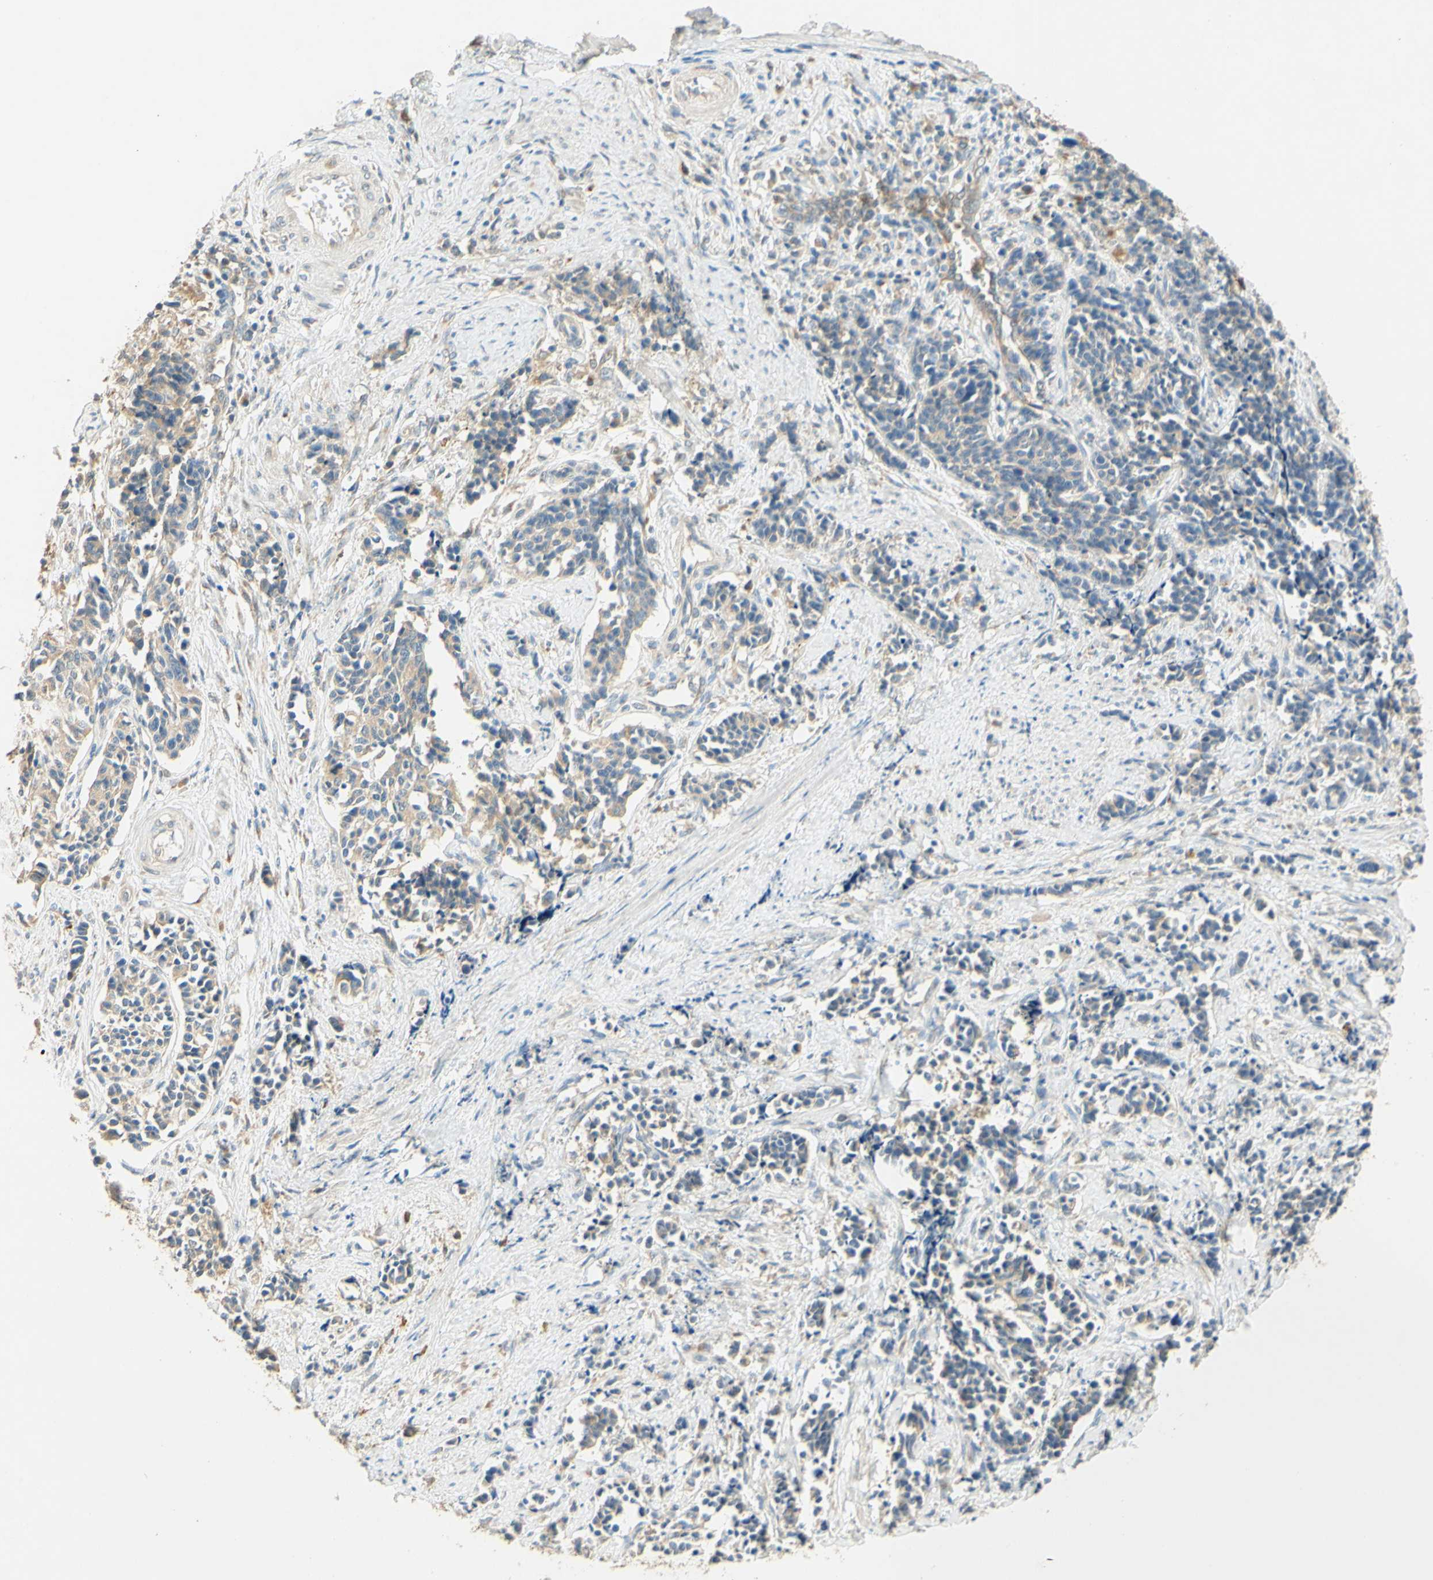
{"staining": {"intensity": "weak", "quantity": ">75%", "location": "cytoplasmic/membranous"}, "tissue": "cervical cancer", "cell_type": "Tumor cells", "image_type": "cancer", "snomed": [{"axis": "morphology", "description": "Normal tissue, NOS"}, {"axis": "morphology", "description": "Squamous cell carcinoma, NOS"}, {"axis": "topography", "description": "Cervix"}], "caption": "Cervical cancer (squamous cell carcinoma) was stained to show a protein in brown. There is low levels of weak cytoplasmic/membranous staining in about >75% of tumor cells.", "gene": "ENTREP2", "patient": {"sex": "female", "age": 35}}